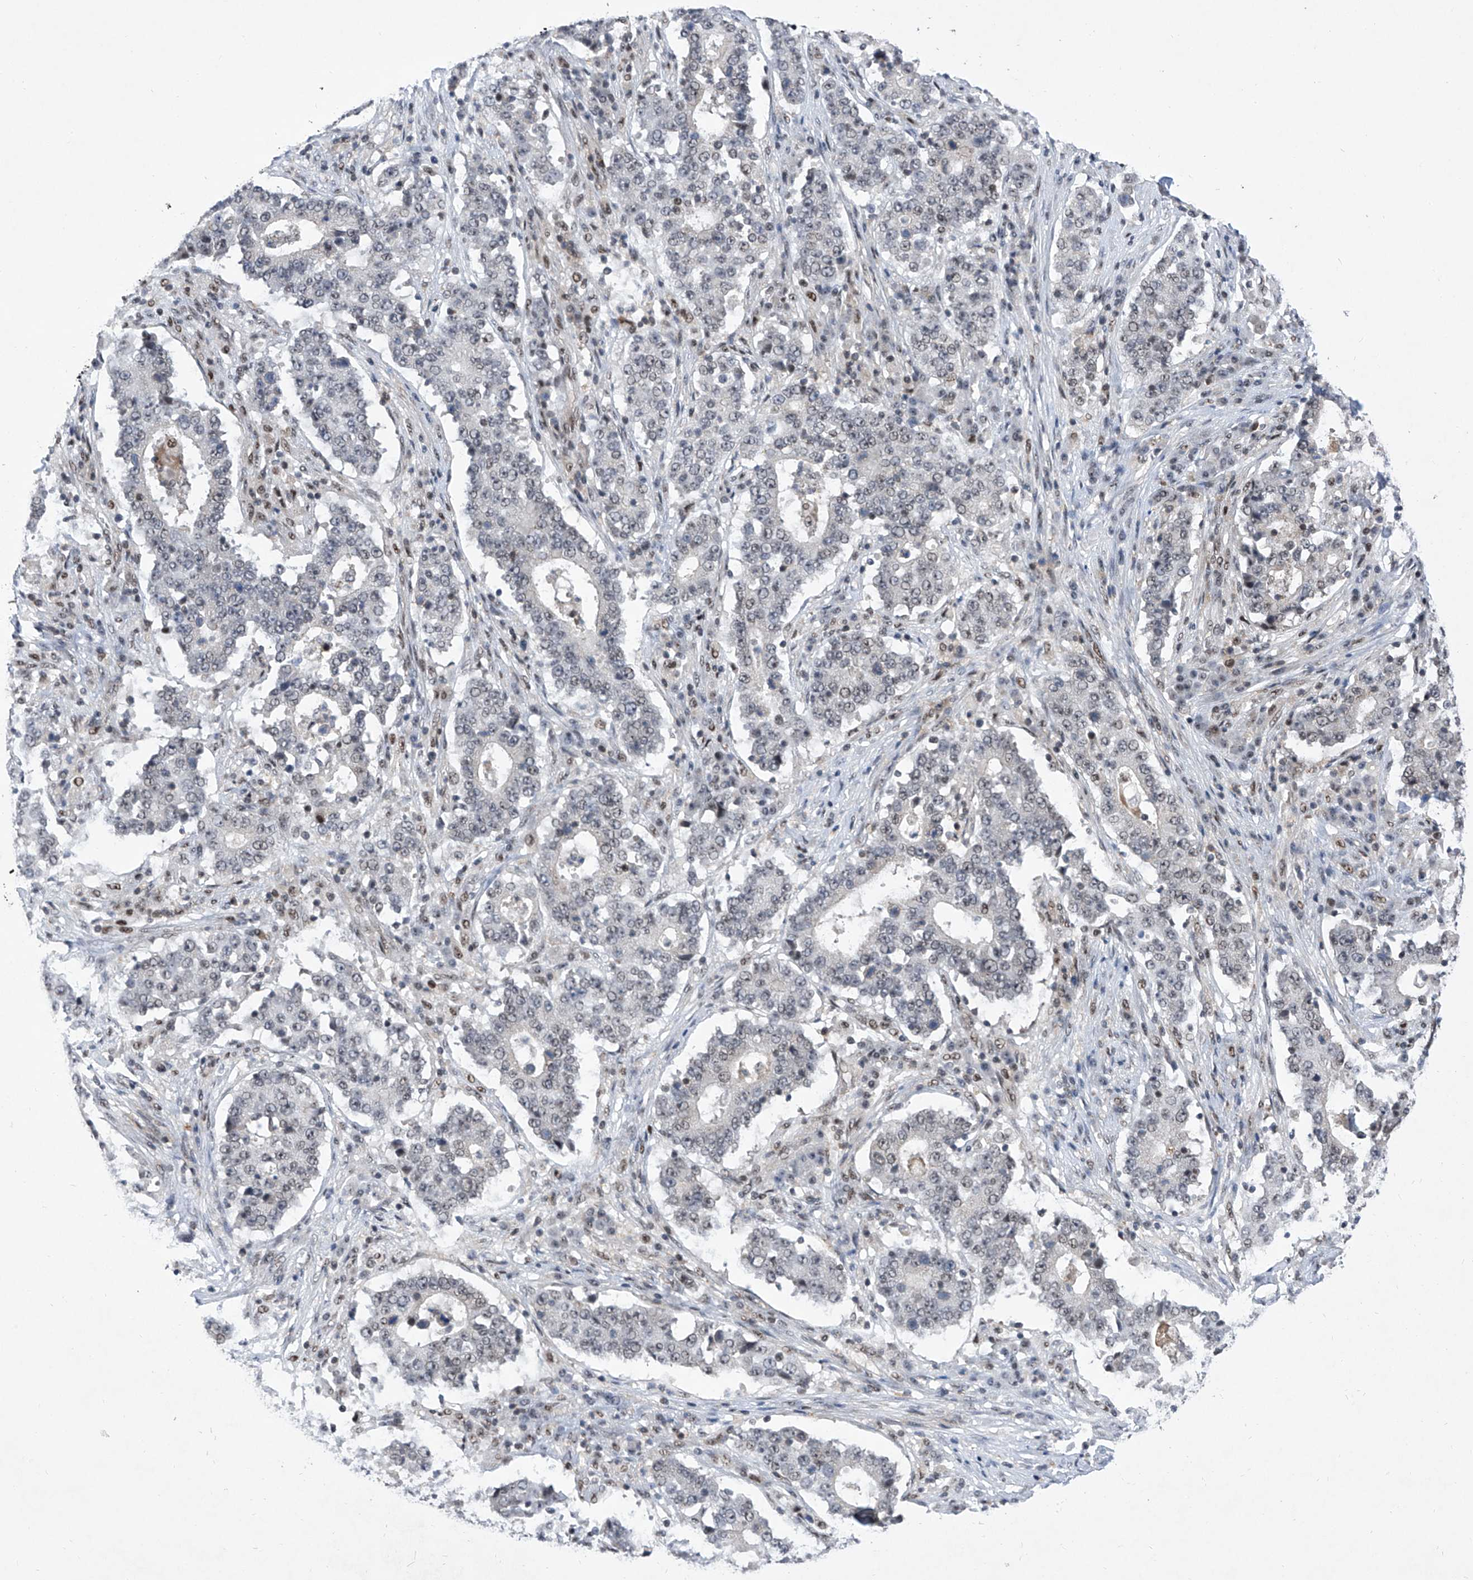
{"staining": {"intensity": "negative", "quantity": "none", "location": "none"}, "tissue": "stomach cancer", "cell_type": "Tumor cells", "image_type": "cancer", "snomed": [{"axis": "morphology", "description": "Adenocarcinoma, NOS"}, {"axis": "topography", "description": "Stomach"}], "caption": "Protein analysis of adenocarcinoma (stomach) shows no significant positivity in tumor cells.", "gene": "RAD54L", "patient": {"sex": "male", "age": 59}}